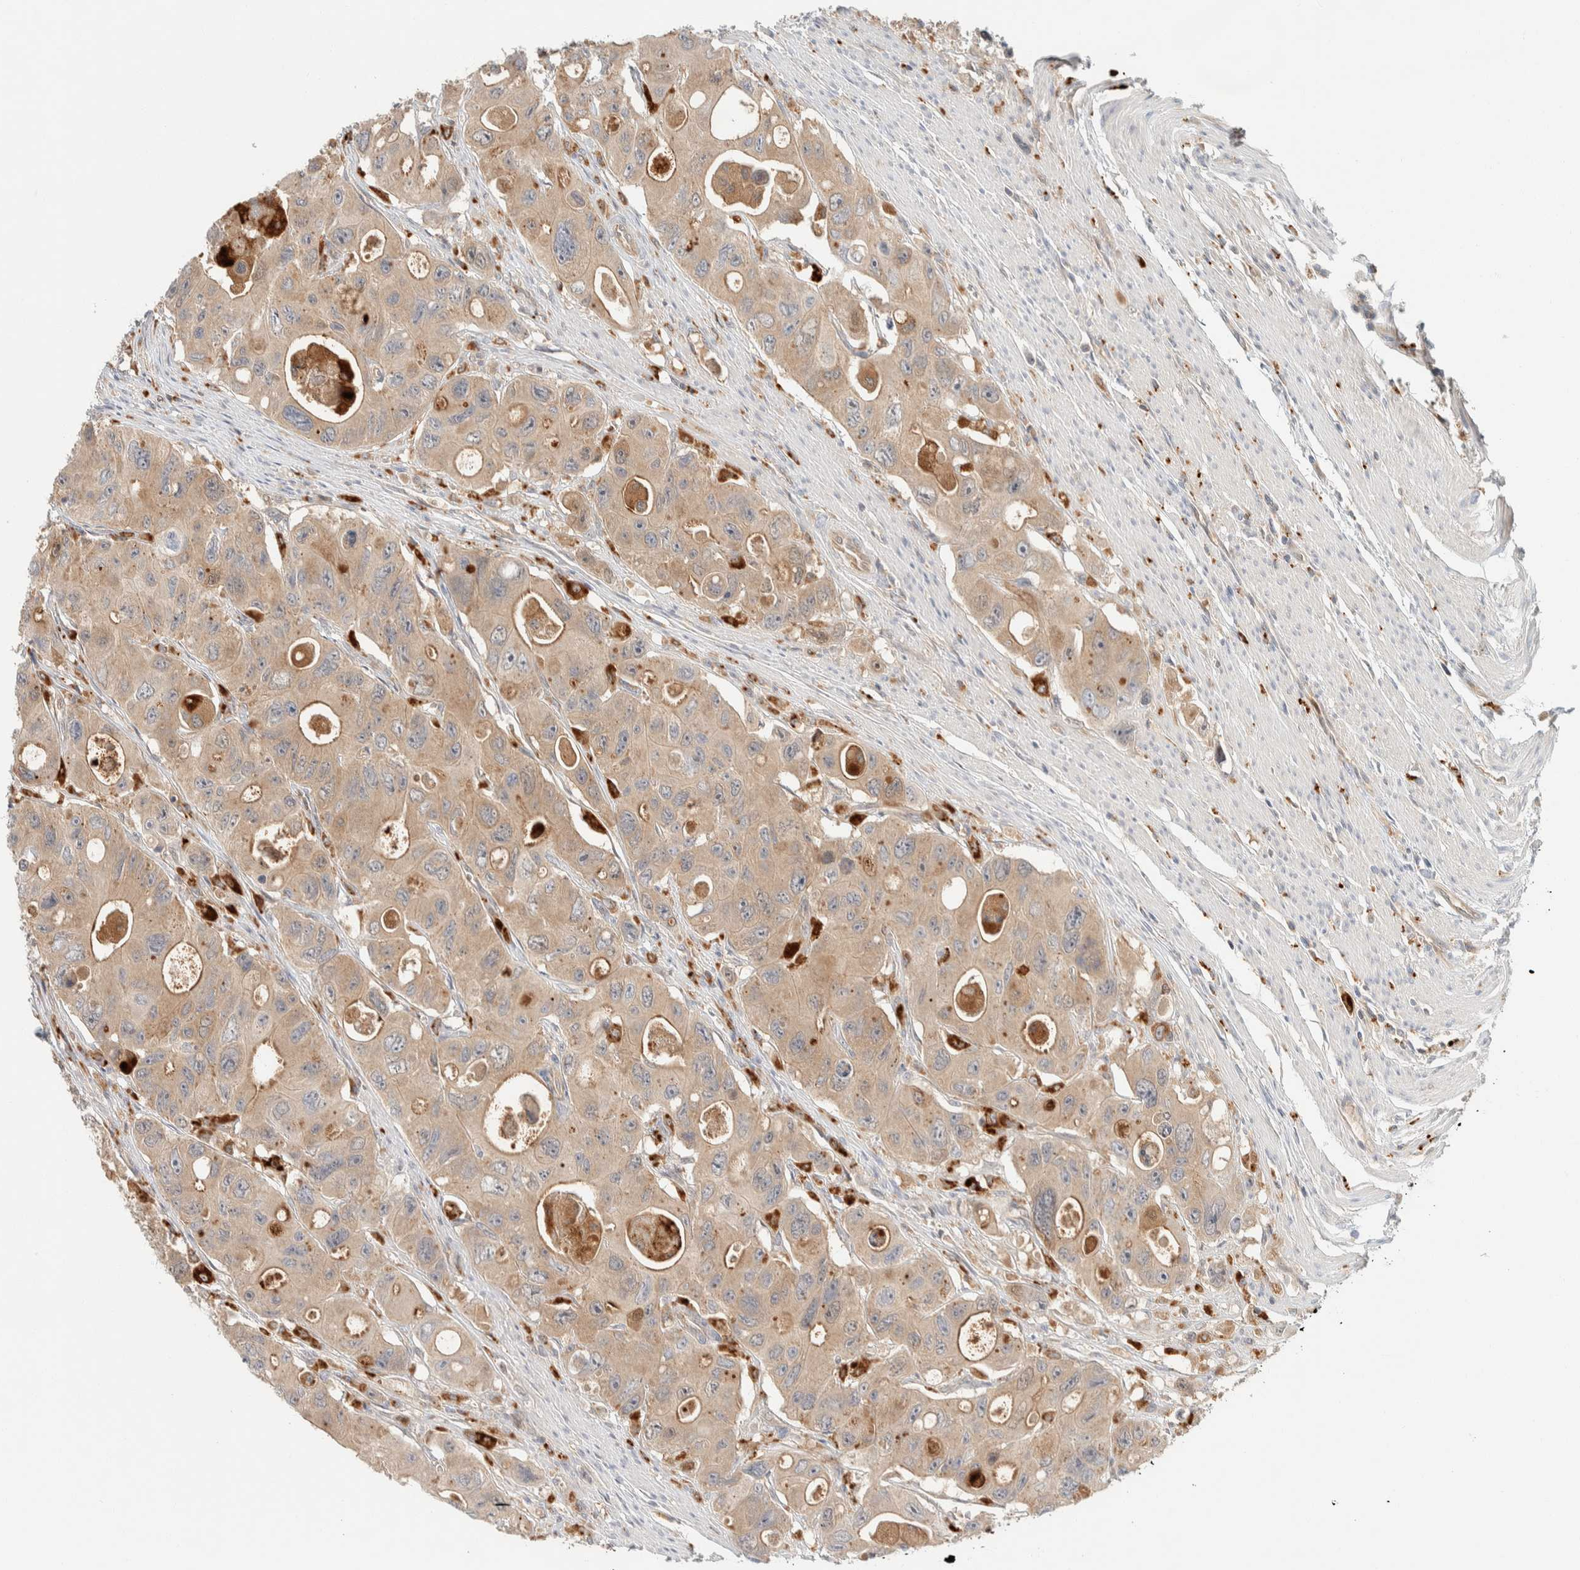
{"staining": {"intensity": "moderate", "quantity": ">75%", "location": "cytoplasmic/membranous"}, "tissue": "colorectal cancer", "cell_type": "Tumor cells", "image_type": "cancer", "snomed": [{"axis": "morphology", "description": "Adenocarcinoma, NOS"}, {"axis": "topography", "description": "Colon"}], "caption": "Protein analysis of colorectal cancer (adenocarcinoma) tissue shows moderate cytoplasmic/membranous positivity in about >75% of tumor cells.", "gene": "GCLM", "patient": {"sex": "female", "age": 46}}